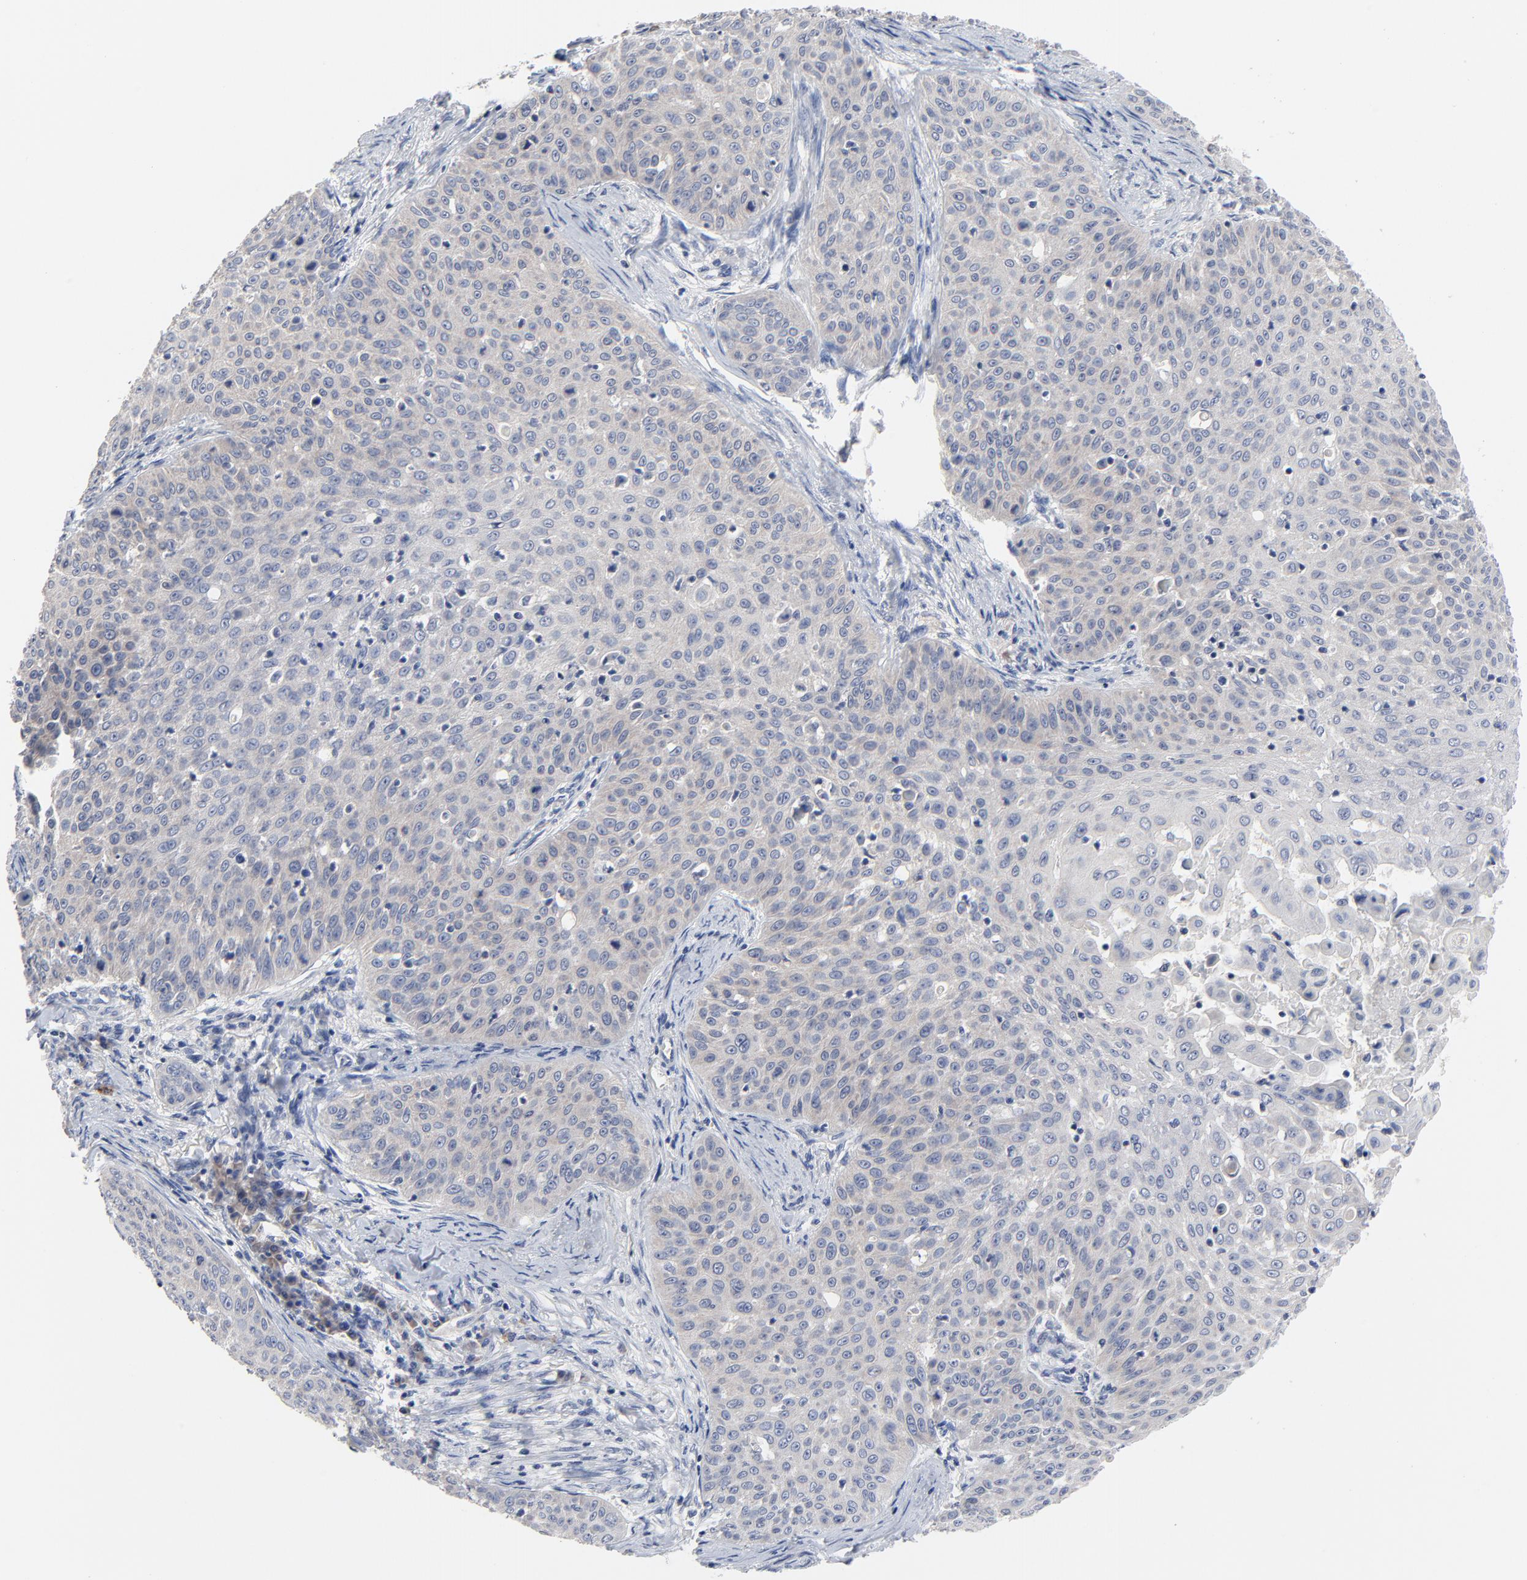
{"staining": {"intensity": "negative", "quantity": "none", "location": "none"}, "tissue": "skin cancer", "cell_type": "Tumor cells", "image_type": "cancer", "snomed": [{"axis": "morphology", "description": "Squamous cell carcinoma, NOS"}, {"axis": "topography", "description": "Skin"}], "caption": "There is no significant positivity in tumor cells of squamous cell carcinoma (skin).", "gene": "FBXL5", "patient": {"sex": "male", "age": 82}}